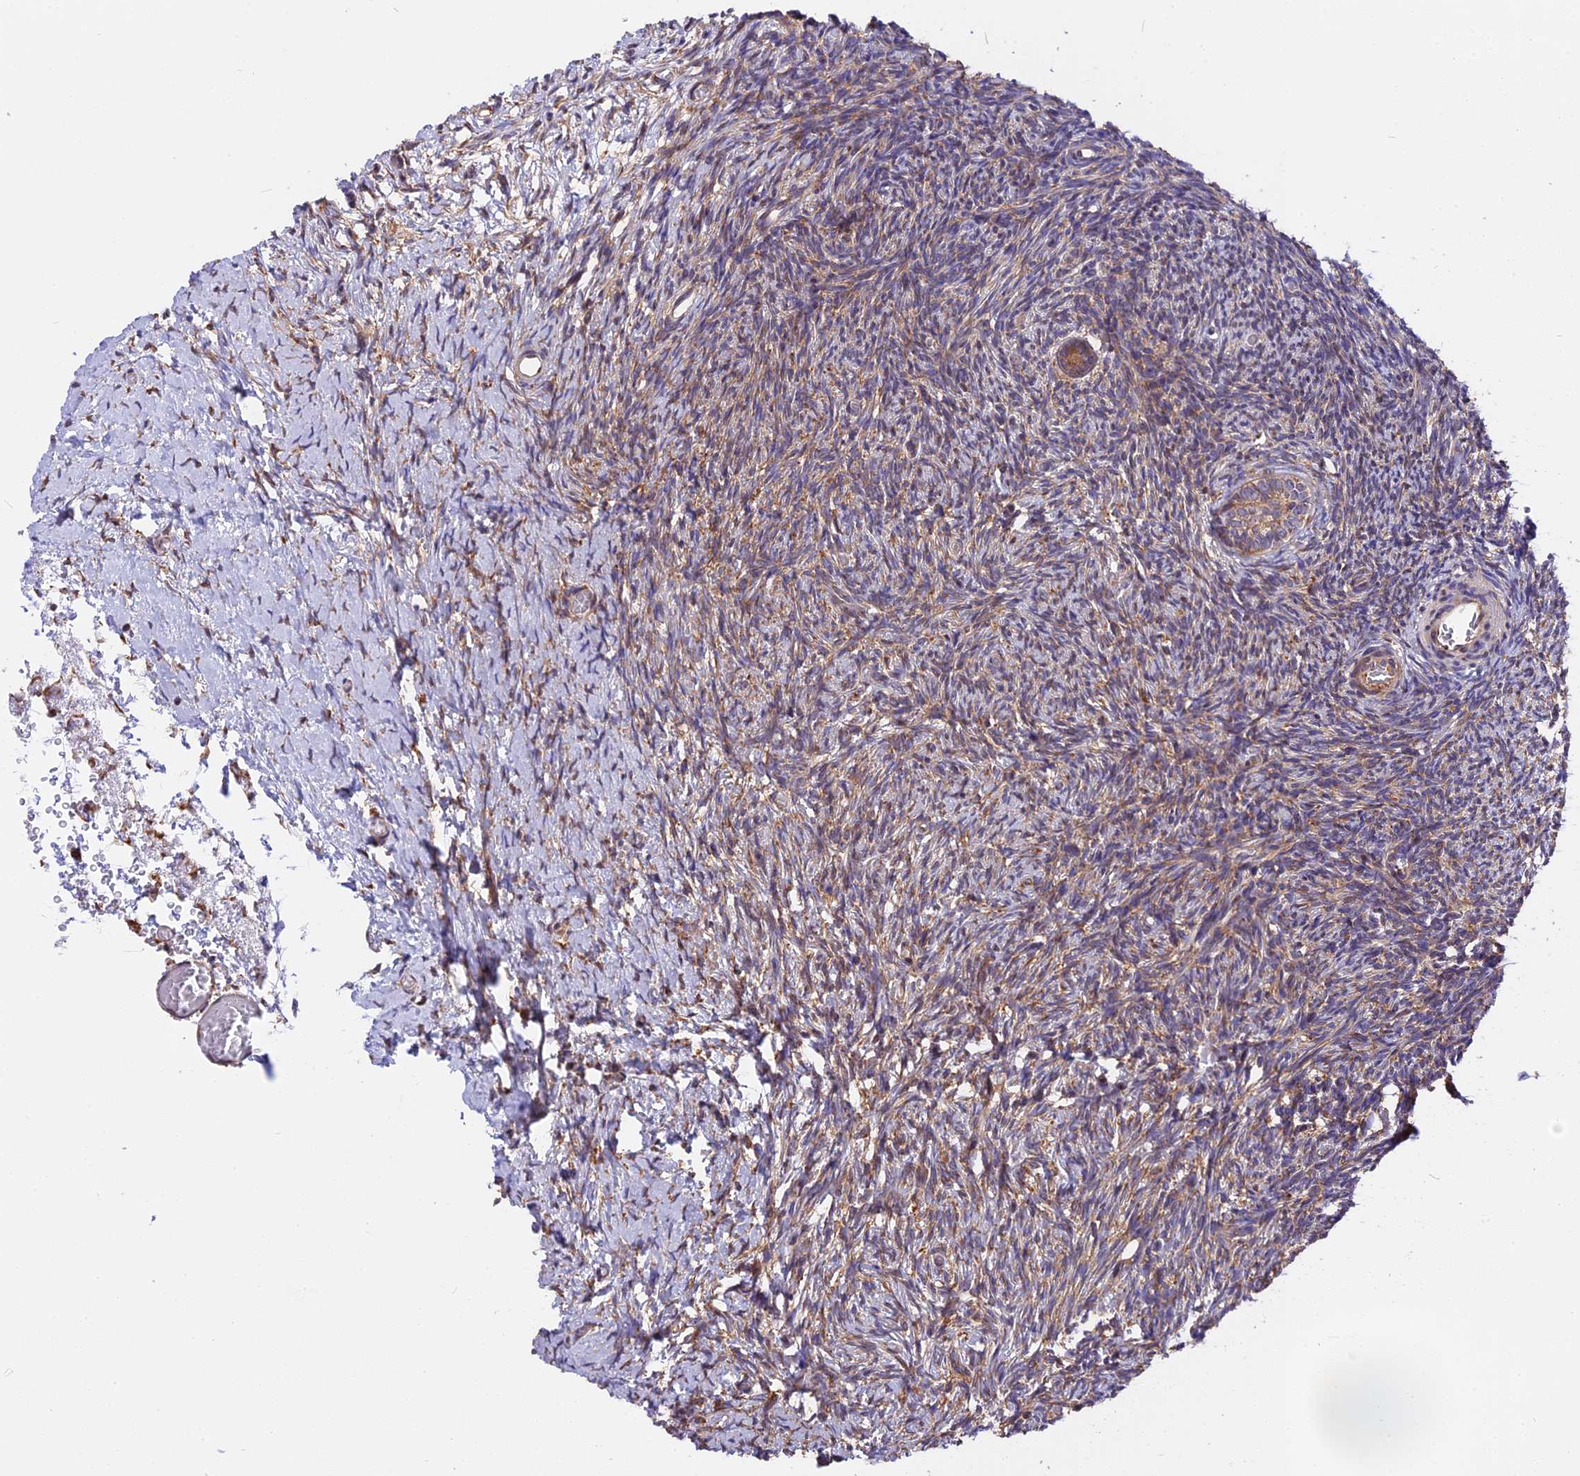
{"staining": {"intensity": "moderate", "quantity": "25%-75%", "location": "cytoplasmic/membranous"}, "tissue": "ovary", "cell_type": "Follicle cells", "image_type": "normal", "snomed": [{"axis": "morphology", "description": "Normal tissue, NOS"}, {"axis": "topography", "description": "Ovary"}], "caption": "About 25%-75% of follicle cells in unremarkable human ovary demonstrate moderate cytoplasmic/membranous protein expression as visualized by brown immunohistochemical staining.", "gene": "GNPTAB", "patient": {"sex": "female", "age": 39}}